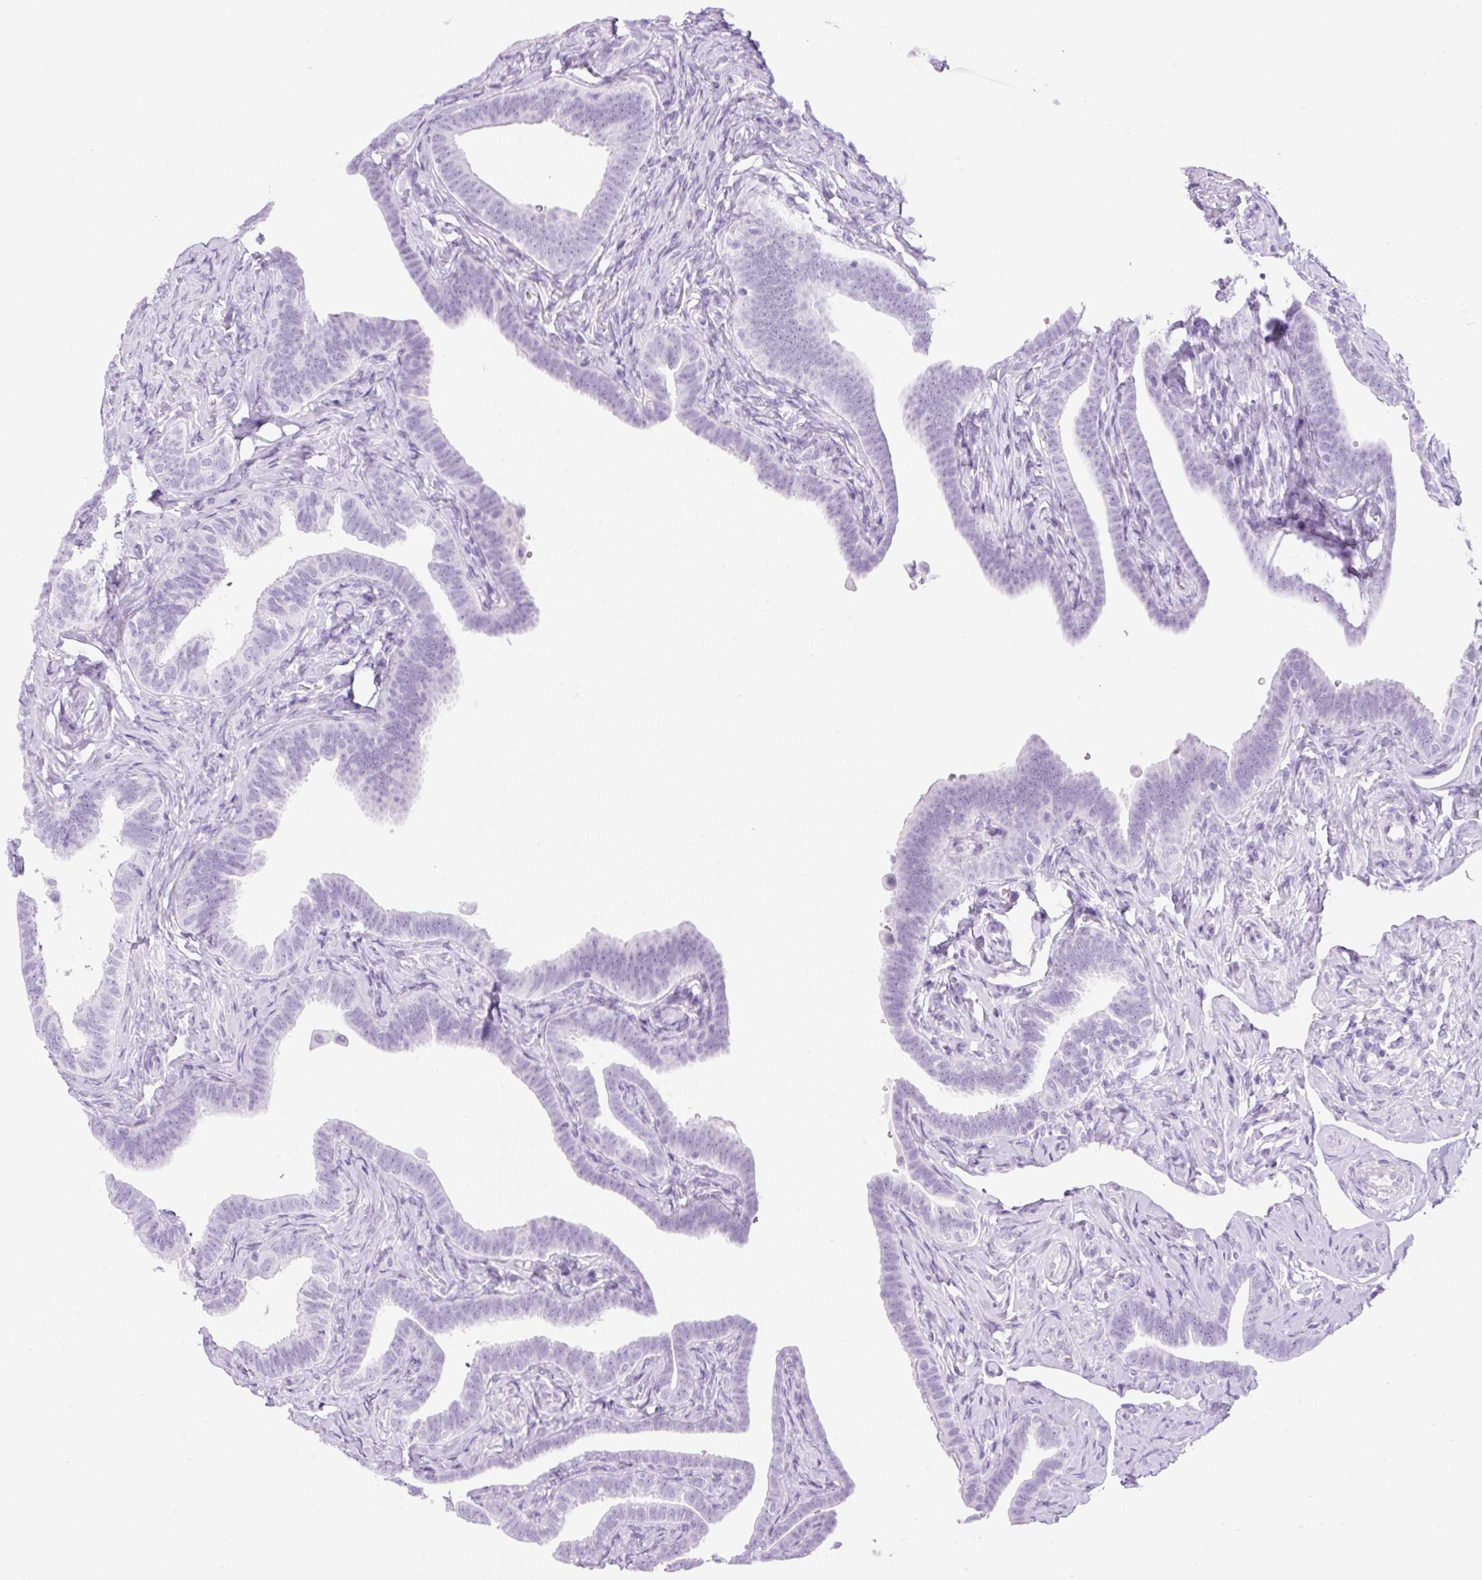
{"staining": {"intensity": "negative", "quantity": "none", "location": "none"}, "tissue": "fallopian tube", "cell_type": "Glandular cells", "image_type": "normal", "snomed": [{"axis": "morphology", "description": "Normal tissue, NOS"}, {"axis": "topography", "description": "Fallopian tube"}], "caption": "Glandular cells show no significant staining in benign fallopian tube. (DAB immunohistochemistry (IHC) visualized using brightfield microscopy, high magnification).", "gene": "SPRR4", "patient": {"sex": "female", "age": 69}}